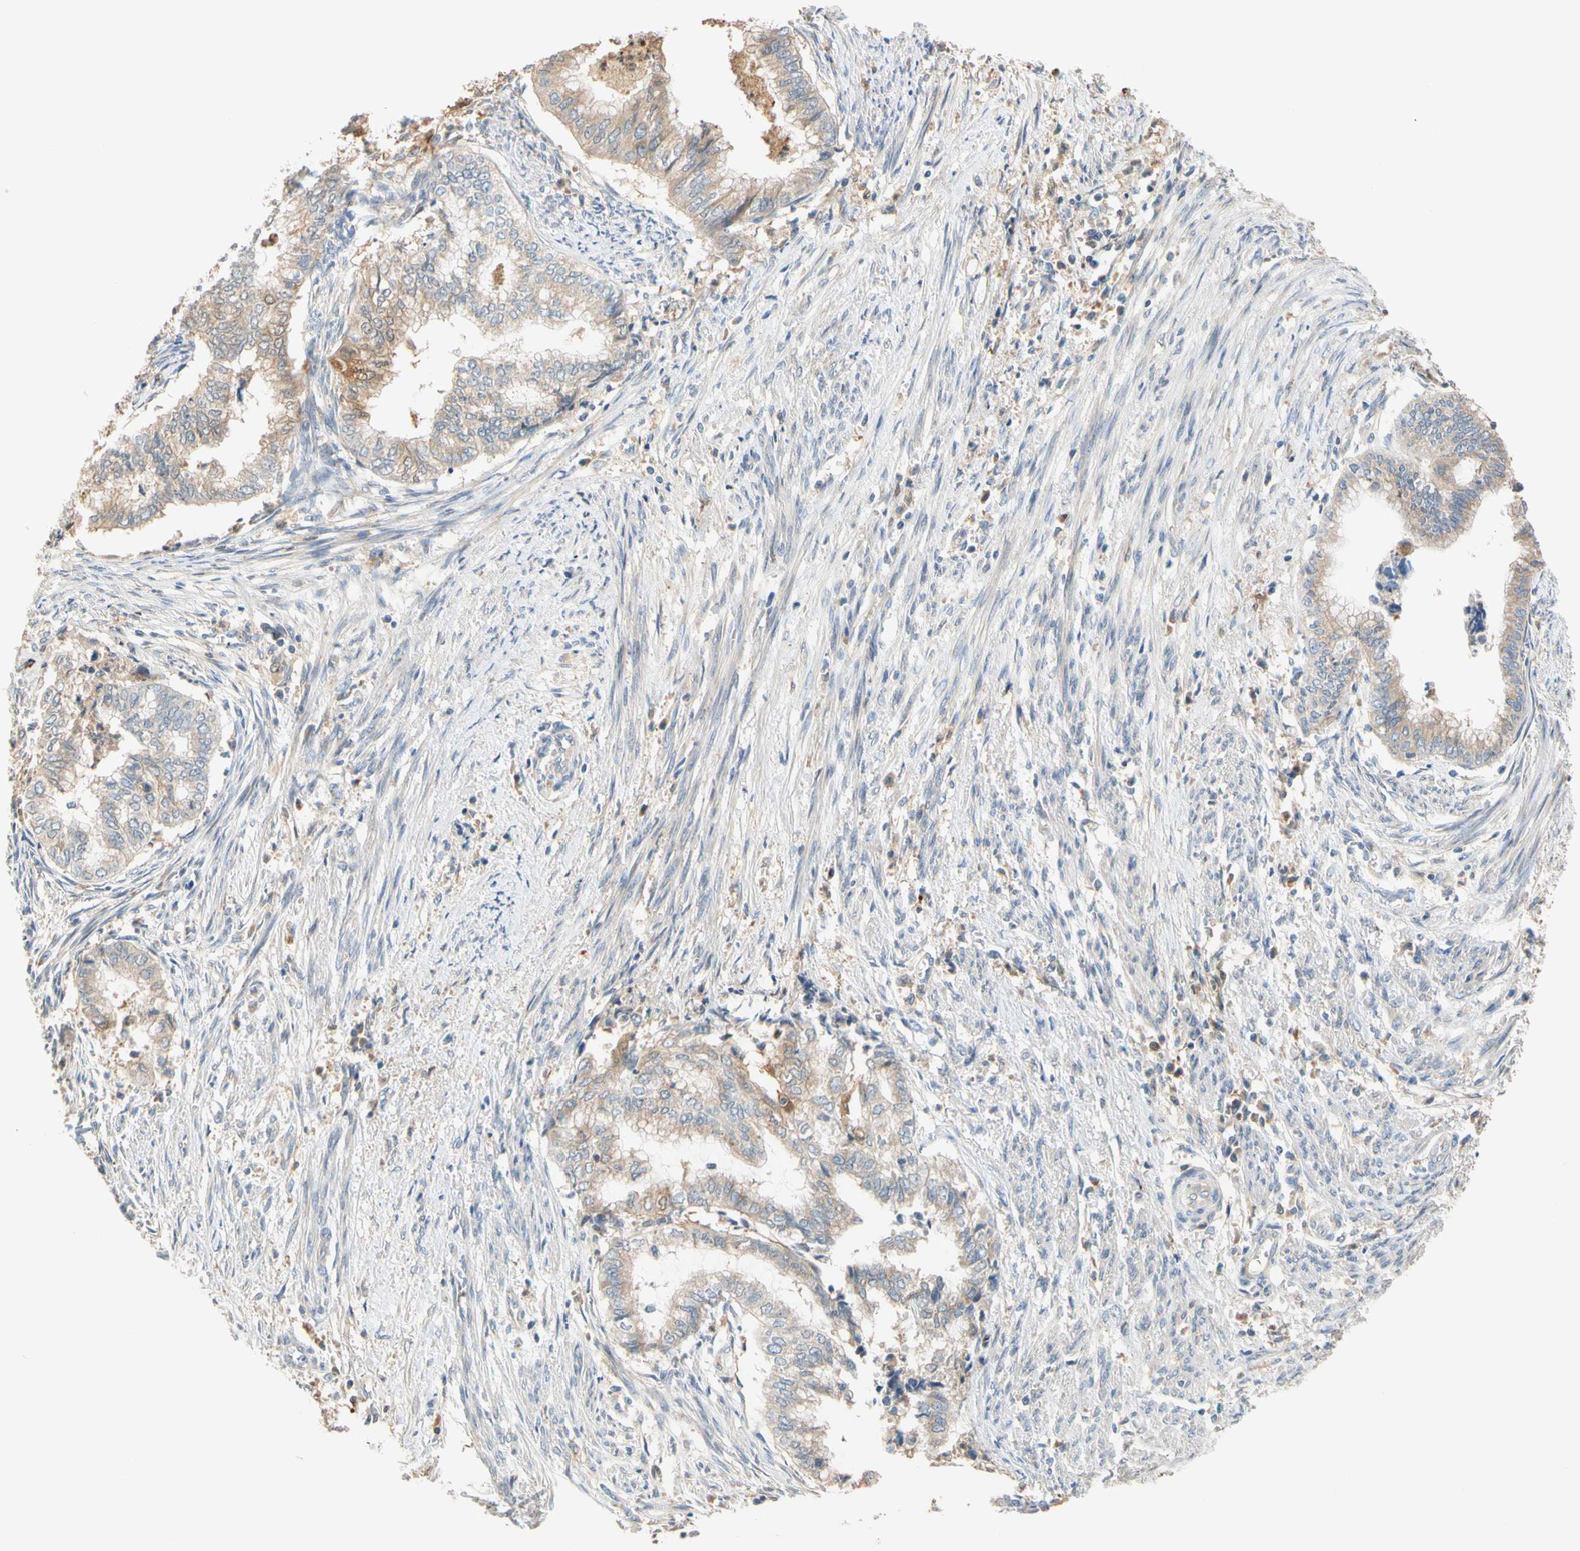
{"staining": {"intensity": "weak", "quantity": ">75%", "location": "cytoplasmic/membranous"}, "tissue": "endometrial cancer", "cell_type": "Tumor cells", "image_type": "cancer", "snomed": [{"axis": "morphology", "description": "Necrosis, NOS"}, {"axis": "morphology", "description": "Adenocarcinoma, NOS"}, {"axis": "topography", "description": "Endometrium"}], "caption": "Endometrial cancer stained for a protein (brown) demonstrates weak cytoplasmic/membranous positive expression in approximately >75% of tumor cells.", "gene": "GPSM2", "patient": {"sex": "female", "age": 79}}